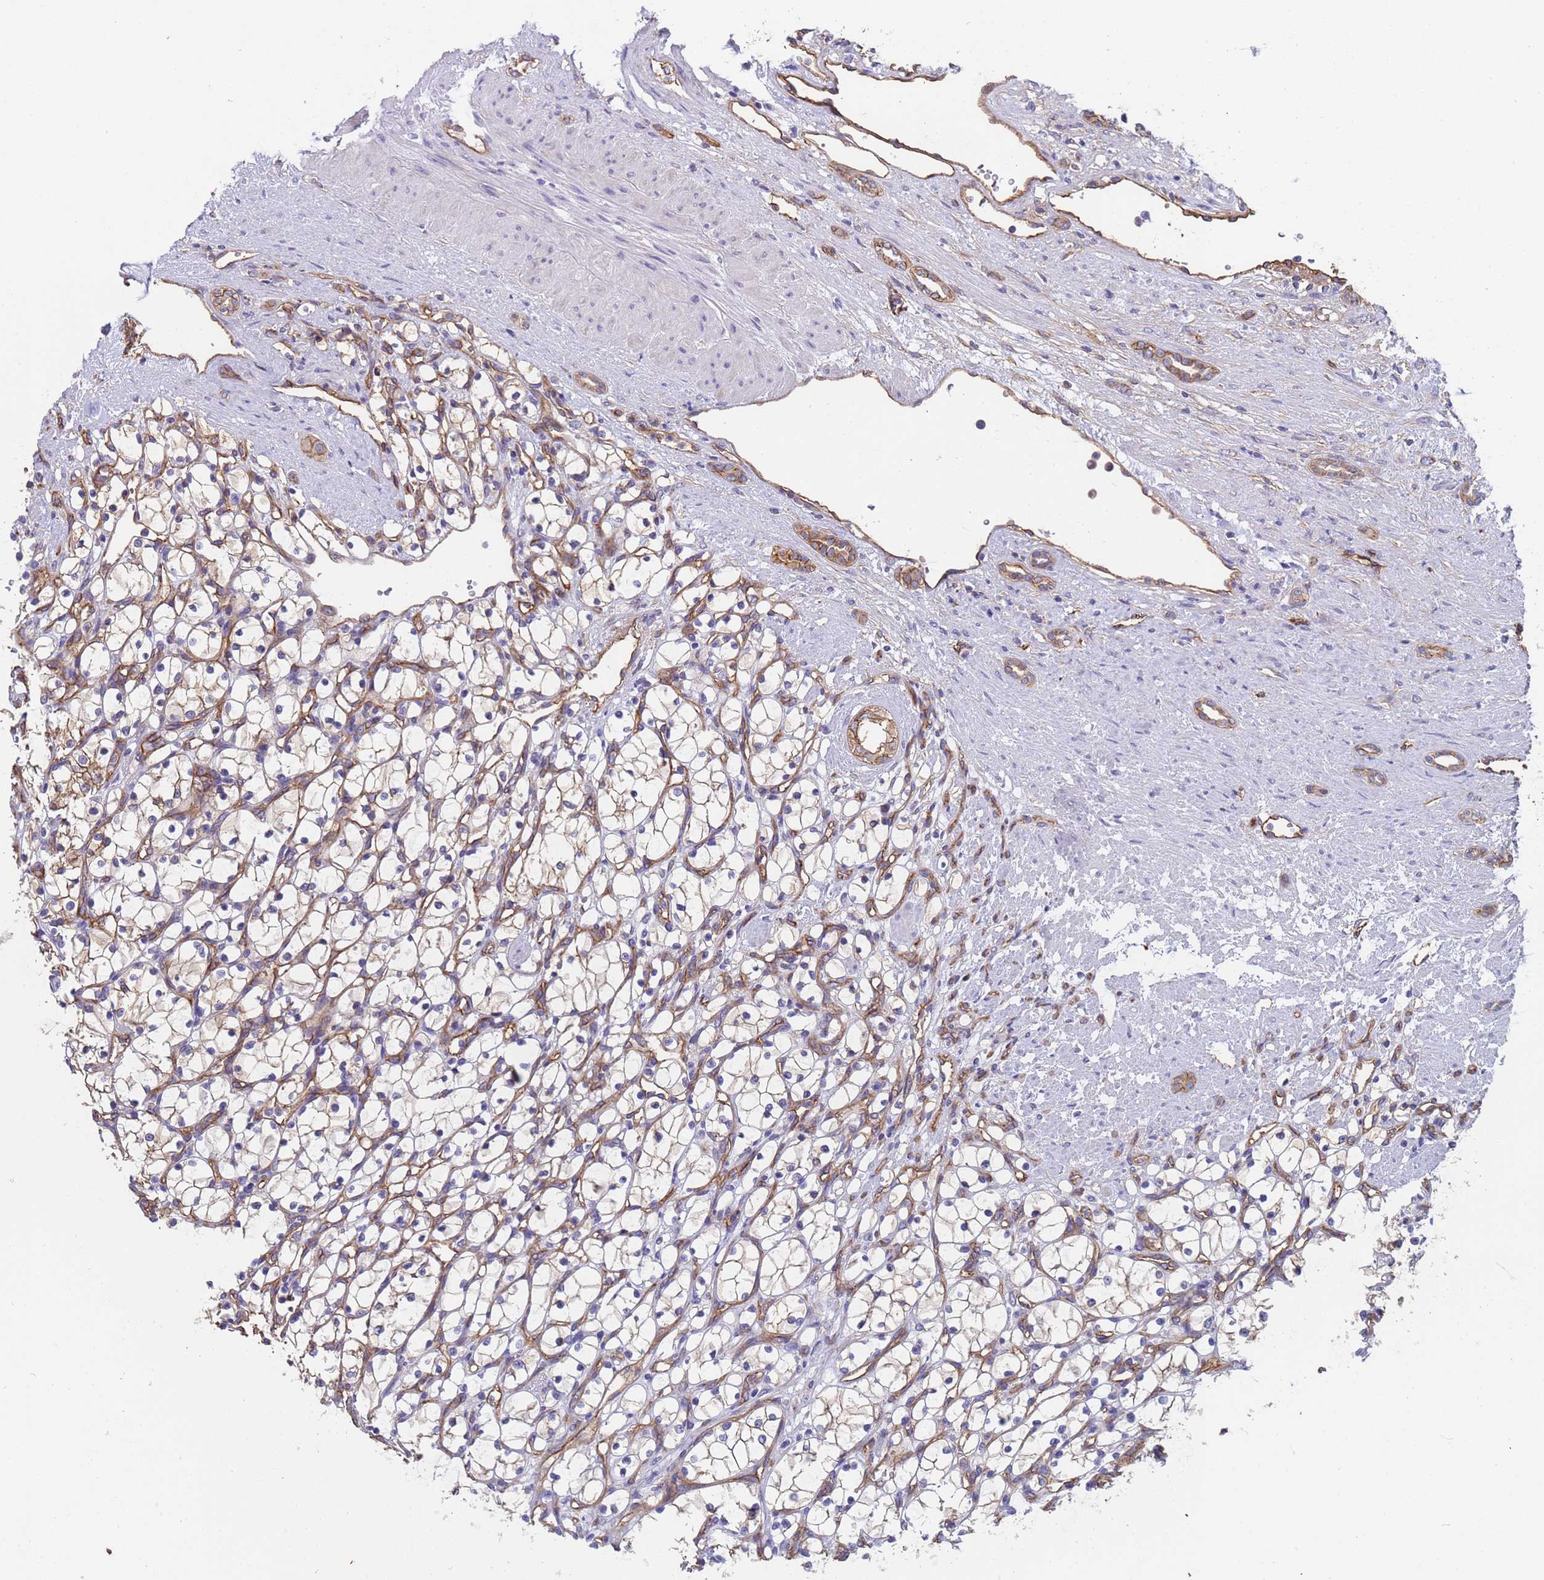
{"staining": {"intensity": "moderate", "quantity": ">75%", "location": "cytoplasmic/membranous"}, "tissue": "renal cancer", "cell_type": "Tumor cells", "image_type": "cancer", "snomed": [{"axis": "morphology", "description": "Adenocarcinoma, NOS"}, {"axis": "topography", "description": "Kidney"}], "caption": "A medium amount of moderate cytoplasmic/membranous expression is seen in about >75% of tumor cells in adenocarcinoma (renal) tissue.", "gene": "ZNF248", "patient": {"sex": "female", "age": 69}}